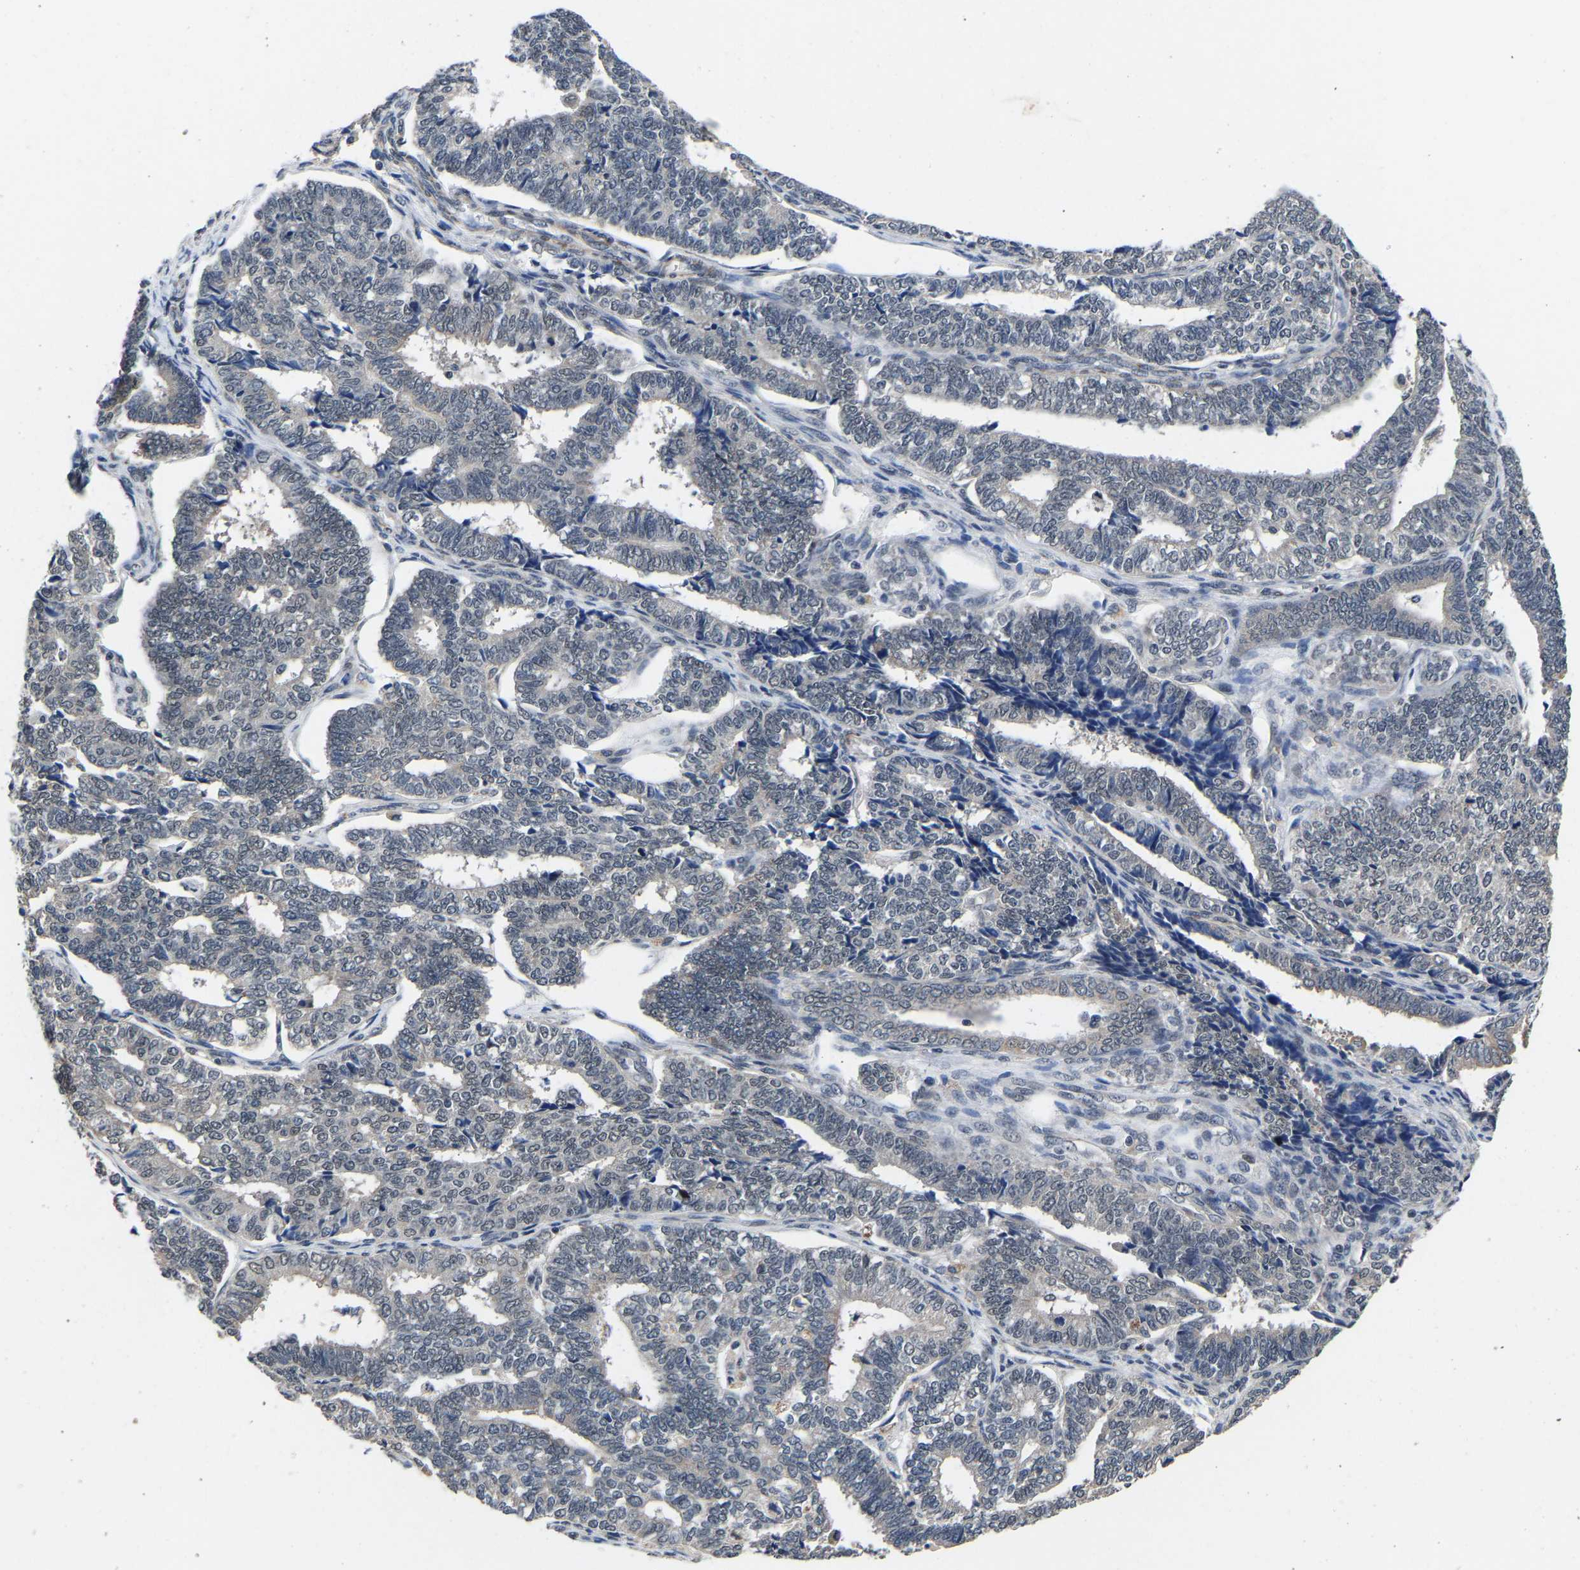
{"staining": {"intensity": "negative", "quantity": "none", "location": "none"}, "tissue": "endometrial cancer", "cell_type": "Tumor cells", "image_type": "cancer", "snomed": [{"axis": "morphology", "description": "Adenocarcinoma, NOS"}, {"axis": "topography", "description": "Endometrium"}], "caption": "Immunohistochemistry (IHC) photomicrograph of neoplastic tissue: human endometrial cancer stained with DAB (3,3'-diaminobenzidine) reveals no significant protein staining in tumor cells.", "gene": "METTL16", "patient": {"sex": "female", "age": 70}}